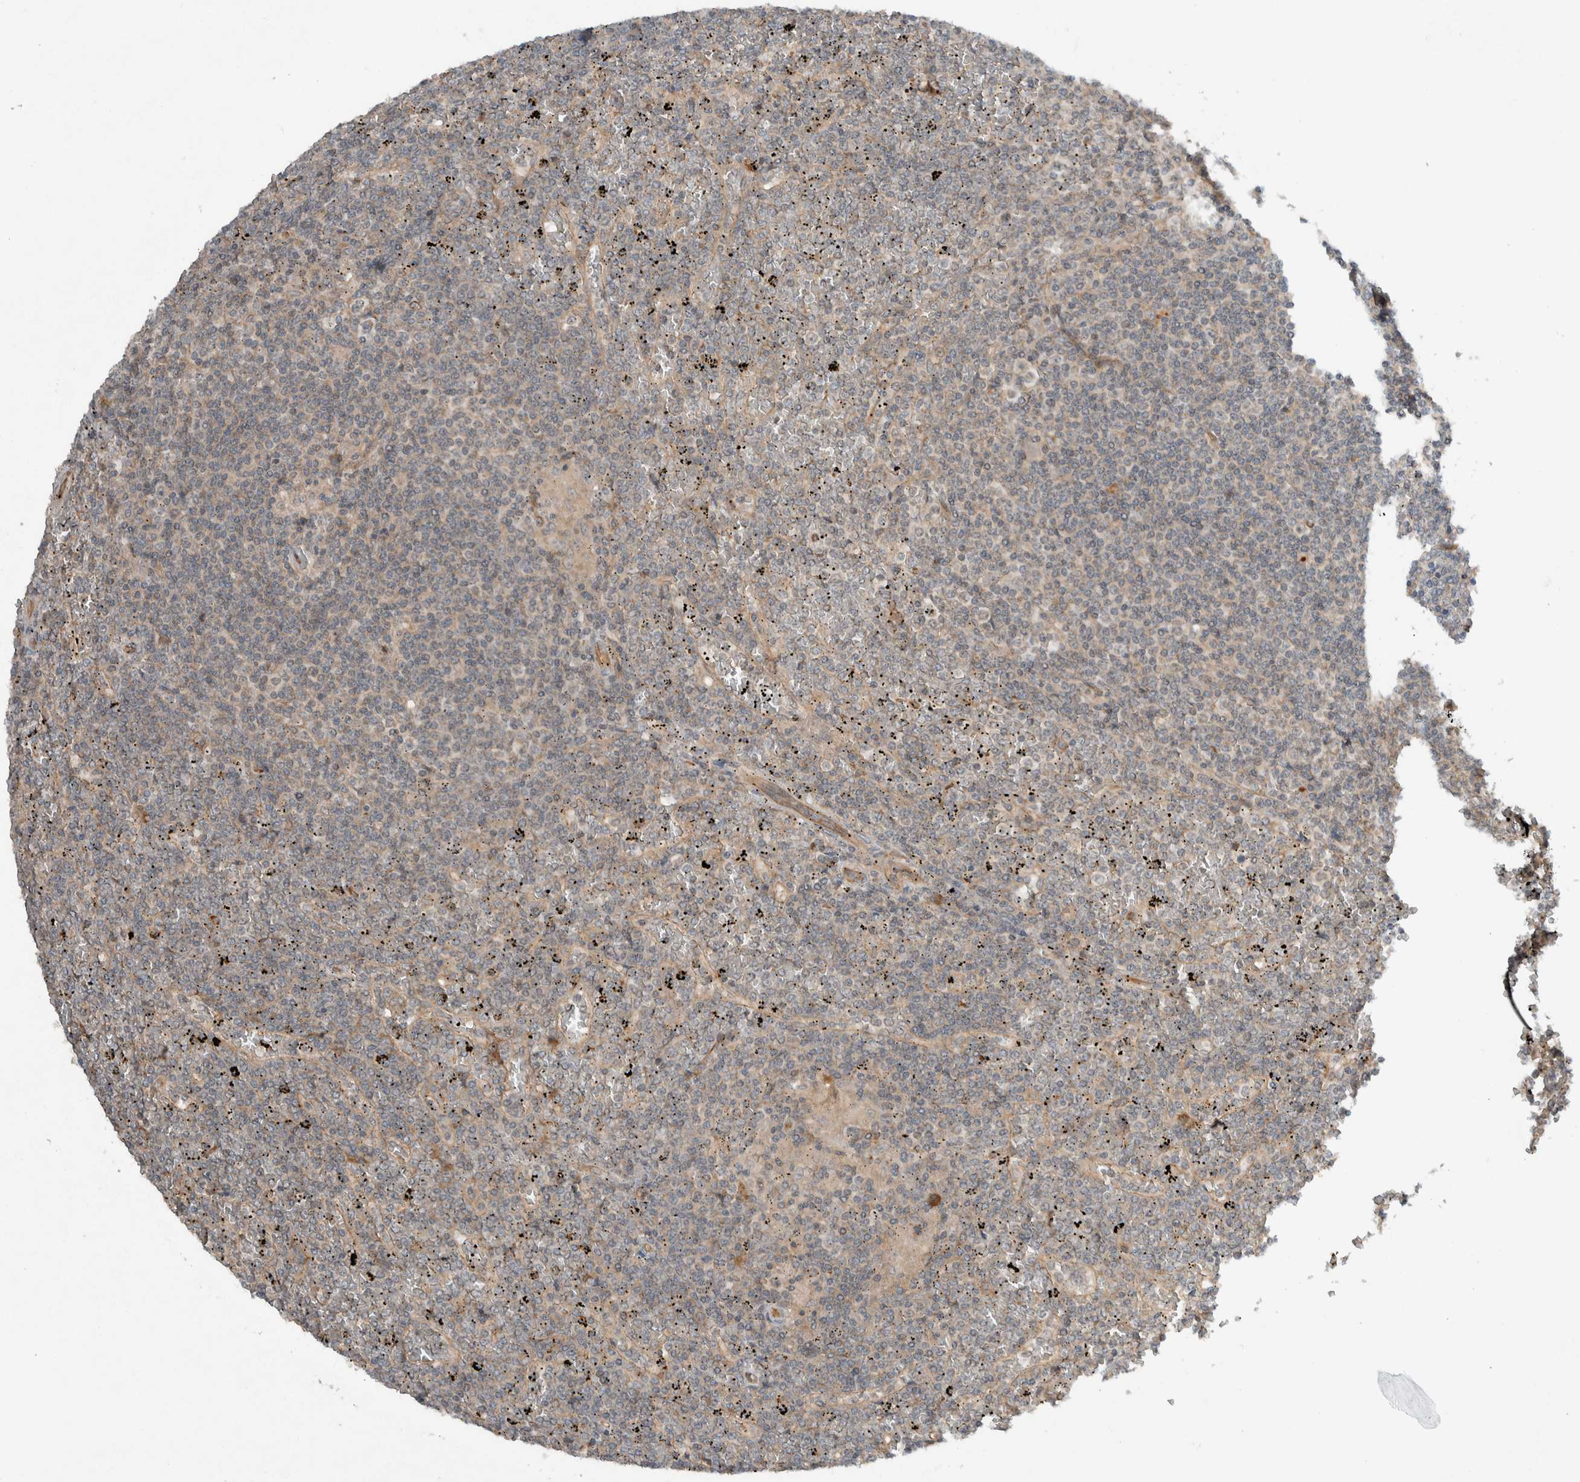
{"staining": {"intensity": "negative", "quantity": "none", "location": "none"}, "tissue": "lymphoma", "cell_type": "Tumor cells", "image_type": "cancer", "snomed": [{"axis": "morphology", "description": "Malignant lymphoma, non-Hodgkin's type, Low grade"}, {"axis": "topography", "description": "Spleen"}], "caption": "A high-resolution photomicrograph shows IHC staining of lymphoma, which displays no significant expression in tumor cells.", "gene": "ARMC7", "patient": {"sex": "female", "age": 19}}